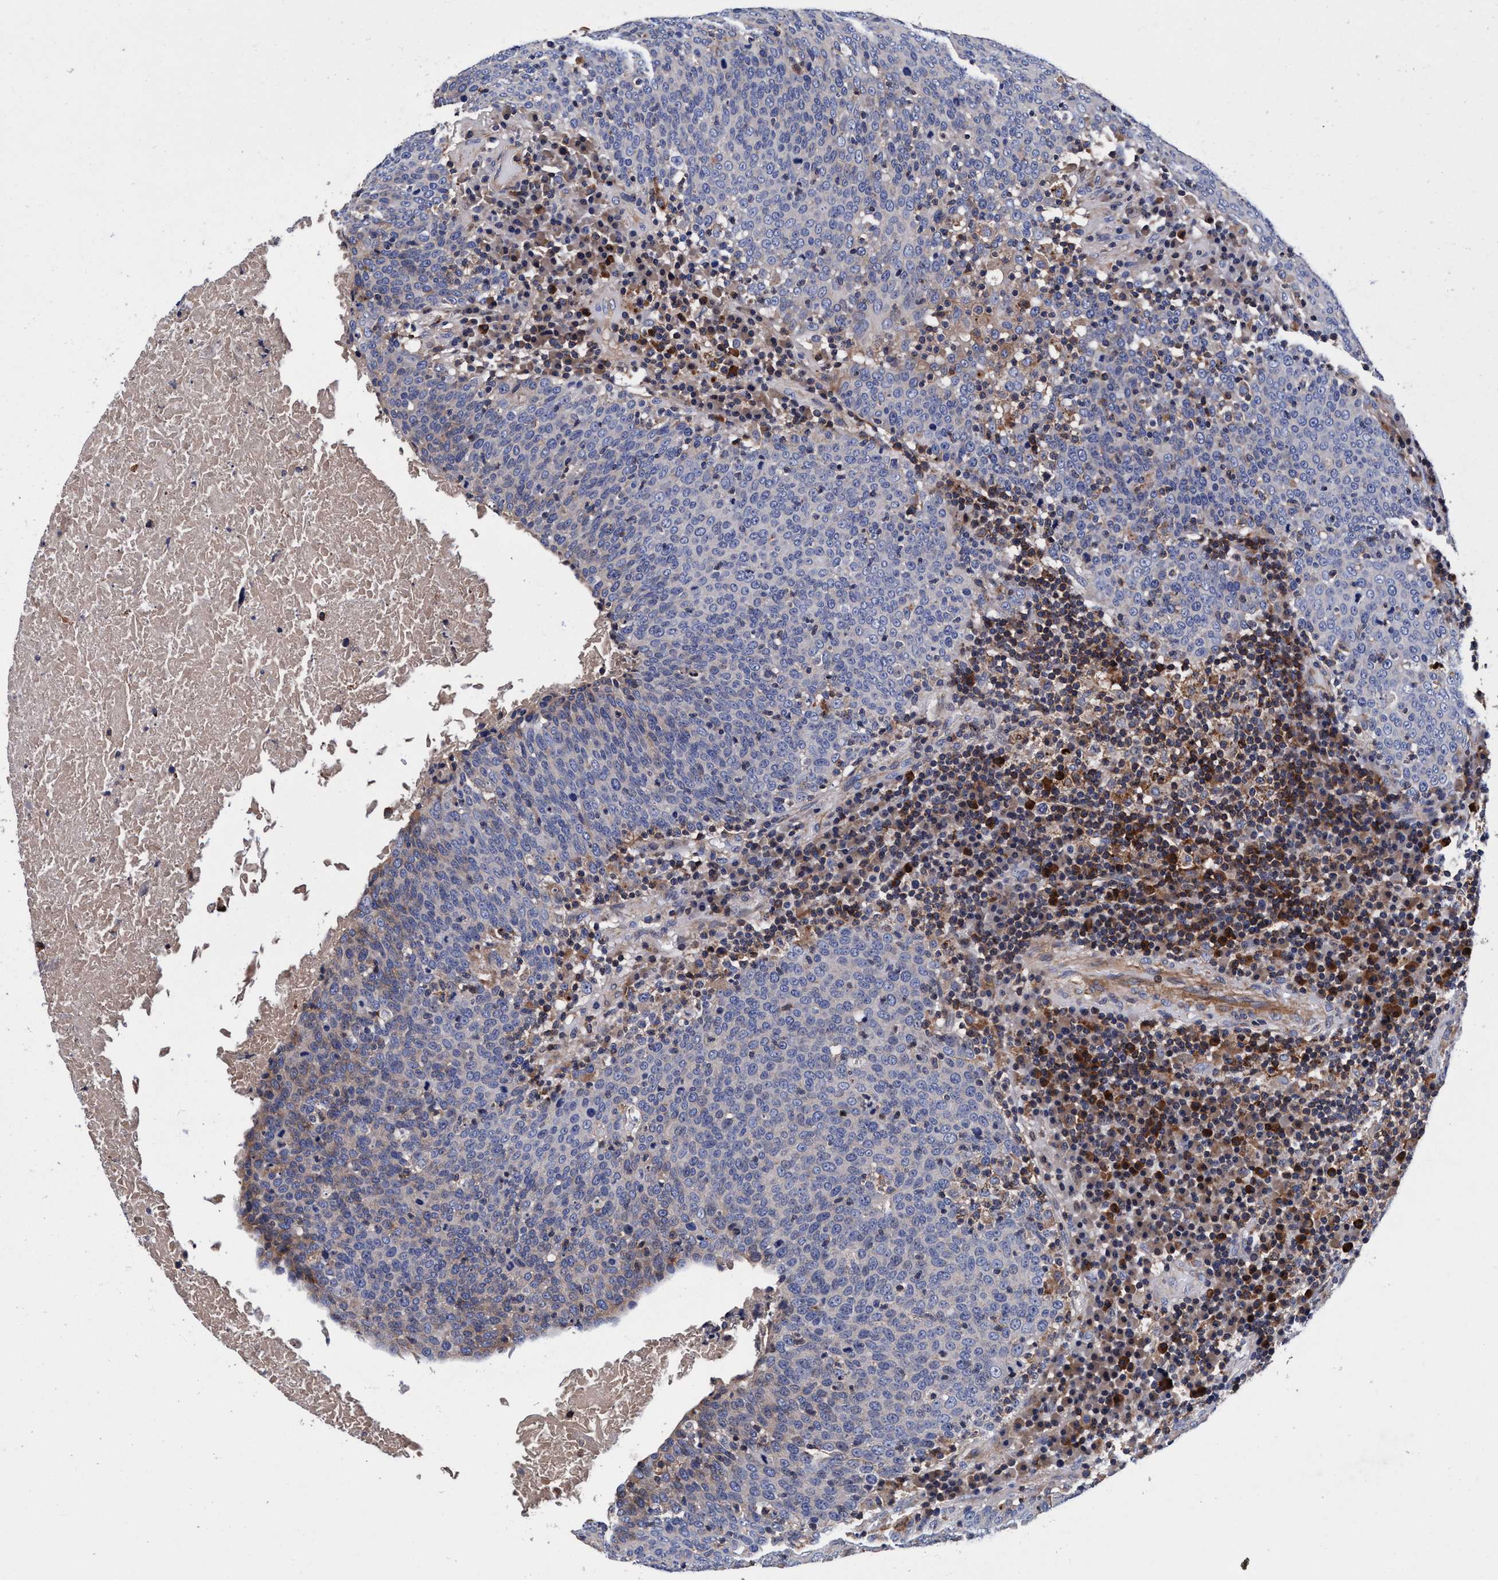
{"staining": {"intensity": "moderate", "quantity": "<25%", "location": "cytoplasmic/membranous"}, "tissue": "head and neck cancer", "cell_type": "Tumor cells", "image_type": "cancer", "snomed": [{"axis": "morphology", "description": "Squamous cell carcinoma, NOS"}, {"axis": "morphology", "description": "Squamous cell carcinoma, metastatic, NOS"}, {"axis": "topography", "description": "Lymph node"}, {"axis": "topography", "description": "Head-Neck"}], "caption": "Immunohistochemistry (IHC) micrograph of neoplastic tissue: head and neck cancer (squamous cell carcinoma) stained using immunohistochemistry (IHC) reveals low levels of moderate protein expression localized specifically in the cytoplasmic/membranous of tumor cells, appearing as a cytoplasmic/membranous brown color.", "gene": "RNF208", "patient": {"sex": "male", "age": 62}}